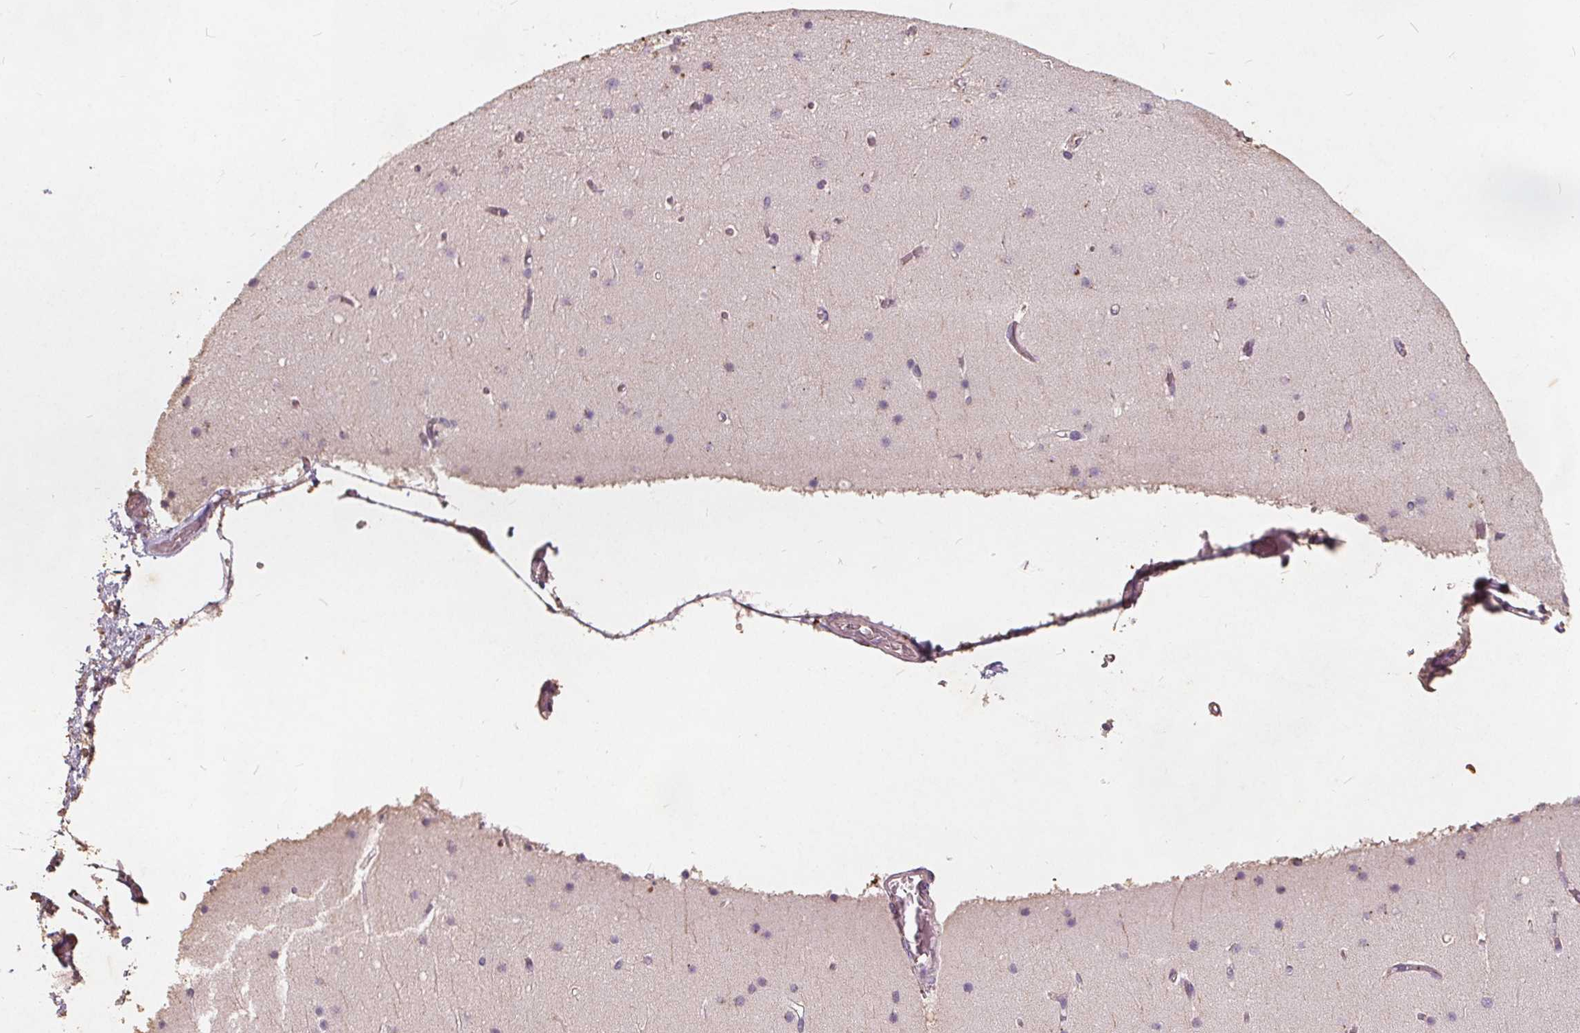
{"staining": {"intensity": "moderate", "quantity": "<25%", "location": "cytoplasmic/membranous"}, "tissue": "cerebellum", "cell_type": "Cells in granular layer", "image_type": "normal", "snomed": [{"axis": "morphology", "description": "Normal tissue, NOS"}, {"axis": "topography", "description": "Cerebellum"}], "caption": "Immunohistochemistry (IHC) (DAB (3,3'-diaminobenzidine)) staining of benign cerebellum displays moderate cytoplasmic/membranous protein staining in about <25% of cells in granular layer. The staining was performed using DAB to visualize the protein expression in brown, while the nuclei were stained in blue with hematoxylin (Magnification: 20x).", "gene": "C19orf84", "patient": {"sex": "female", "age": 28}}